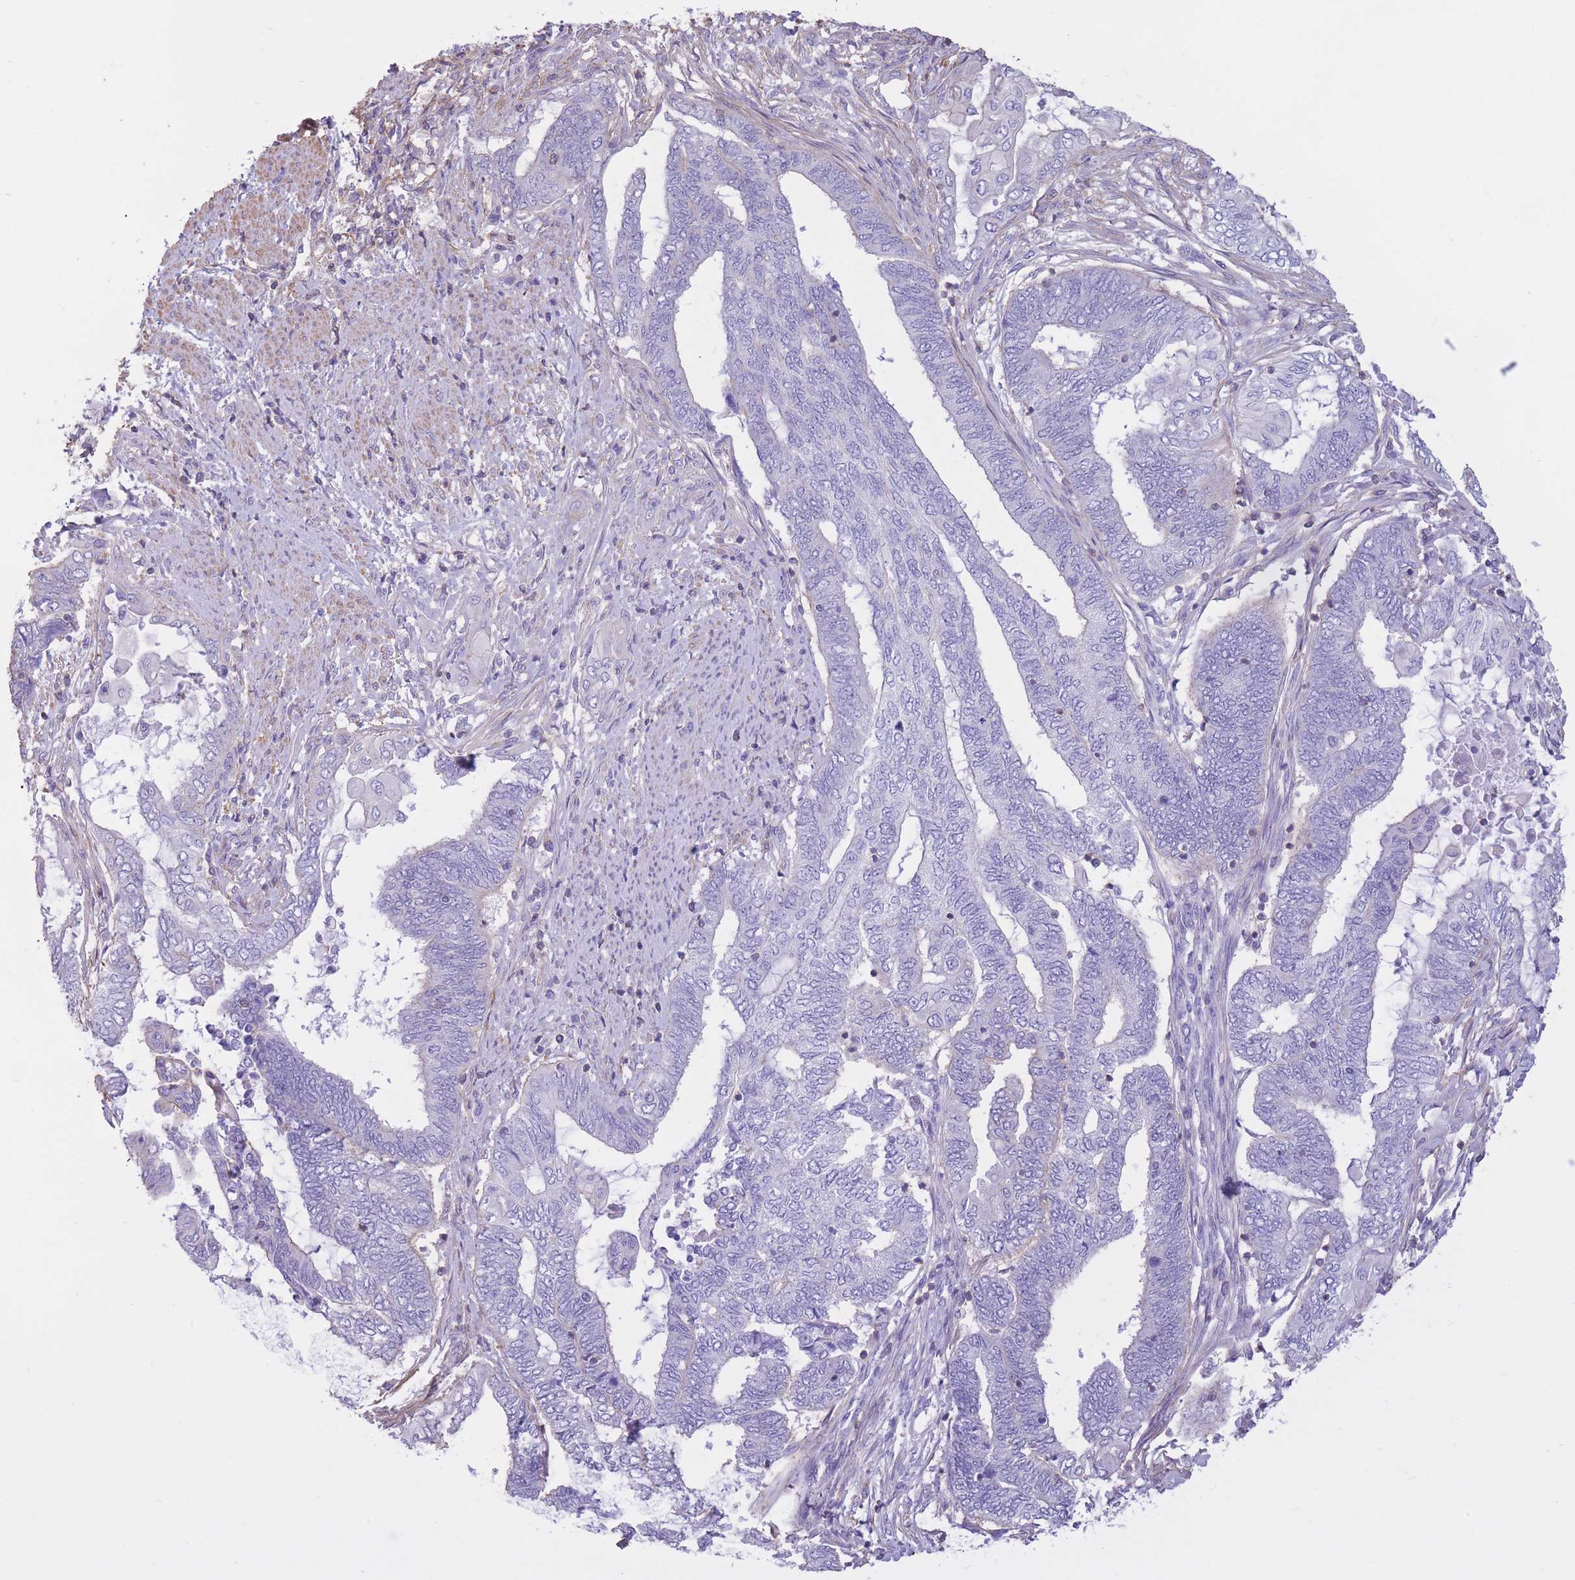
{"staining": {"intensity": "negative", "quantity": "none", "location": "none"}, "tissue": "endometrial cancer", "cell_type": "Tumor cells", "image_type": "cancer", "snomed": [{"axis": "morphology", "description": "Adenocarcinoma, NOS"}, {"axis": "topography", "description": "Uterus"}, {"axis": "topography", "description": "Endometrium"}], "caption": "Histopathology image shows no protein staining in tumor cells of endometrial cancer tissue. (DAB immunohistochemistry (IHC) with hematoxylin counter stain).", "gene": "PDHA1", "patient": {"sex": "female", "age": 70}}